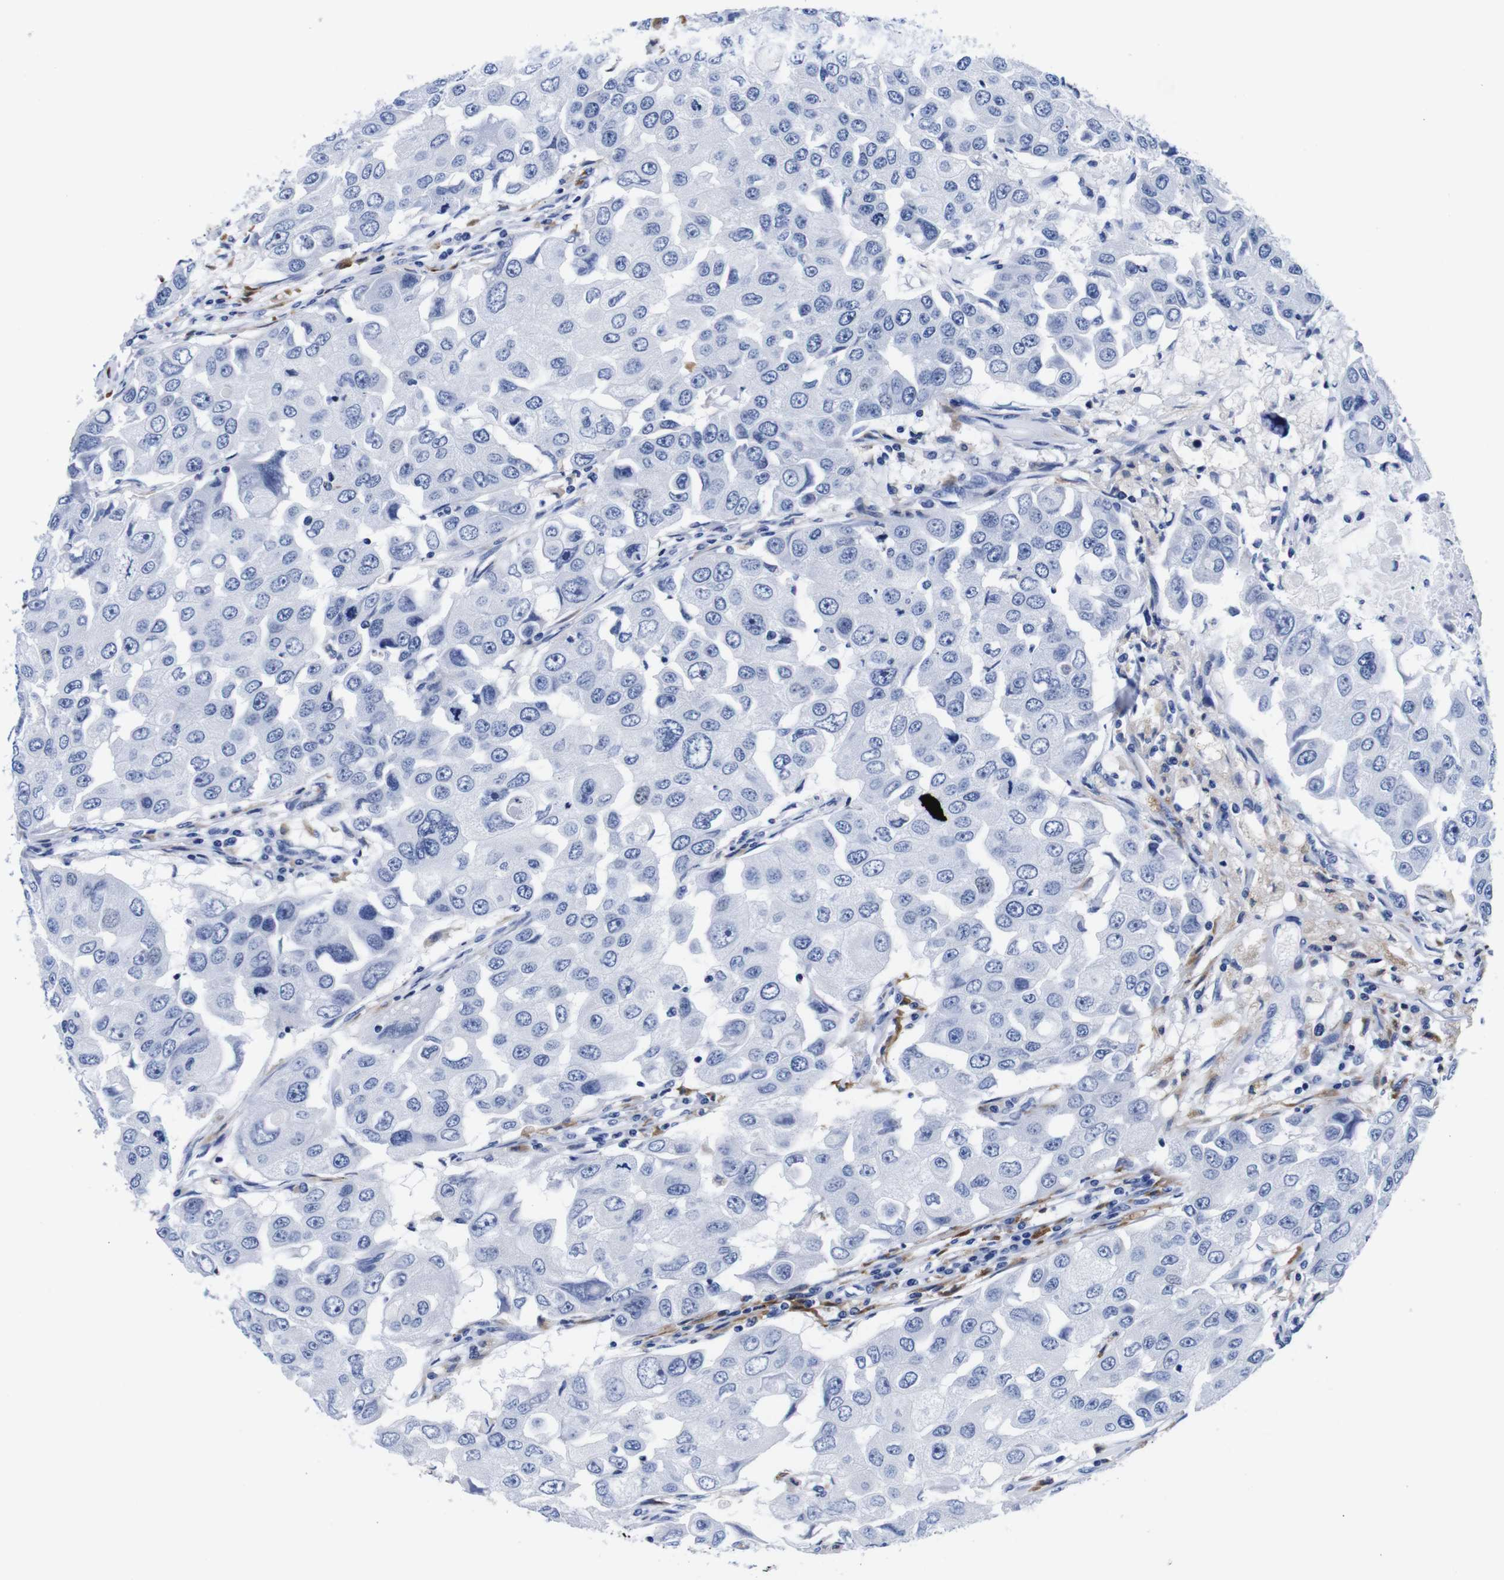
{"staining": {"intensity": "negative", "quantity": "none", "location": "none"}, "tissue": "breast cancer", "cell_type": "Tumor cells", "image_type": "cancer", "snomed": [{"axis": "morphology", "description": "Duct carcinoma"}, {"axis": "topography", "description": "Breast"}], "caption": "Immunohistochemistry (IHC) photomicrograph of neoplastic tissue: breast cancer stained with DAB (3,3'-diaminobenzidine) shows no significant protein staining in tumor cells.", "gene": "HLA-DMB", "patient": {"sex": "female", "age": 27}}